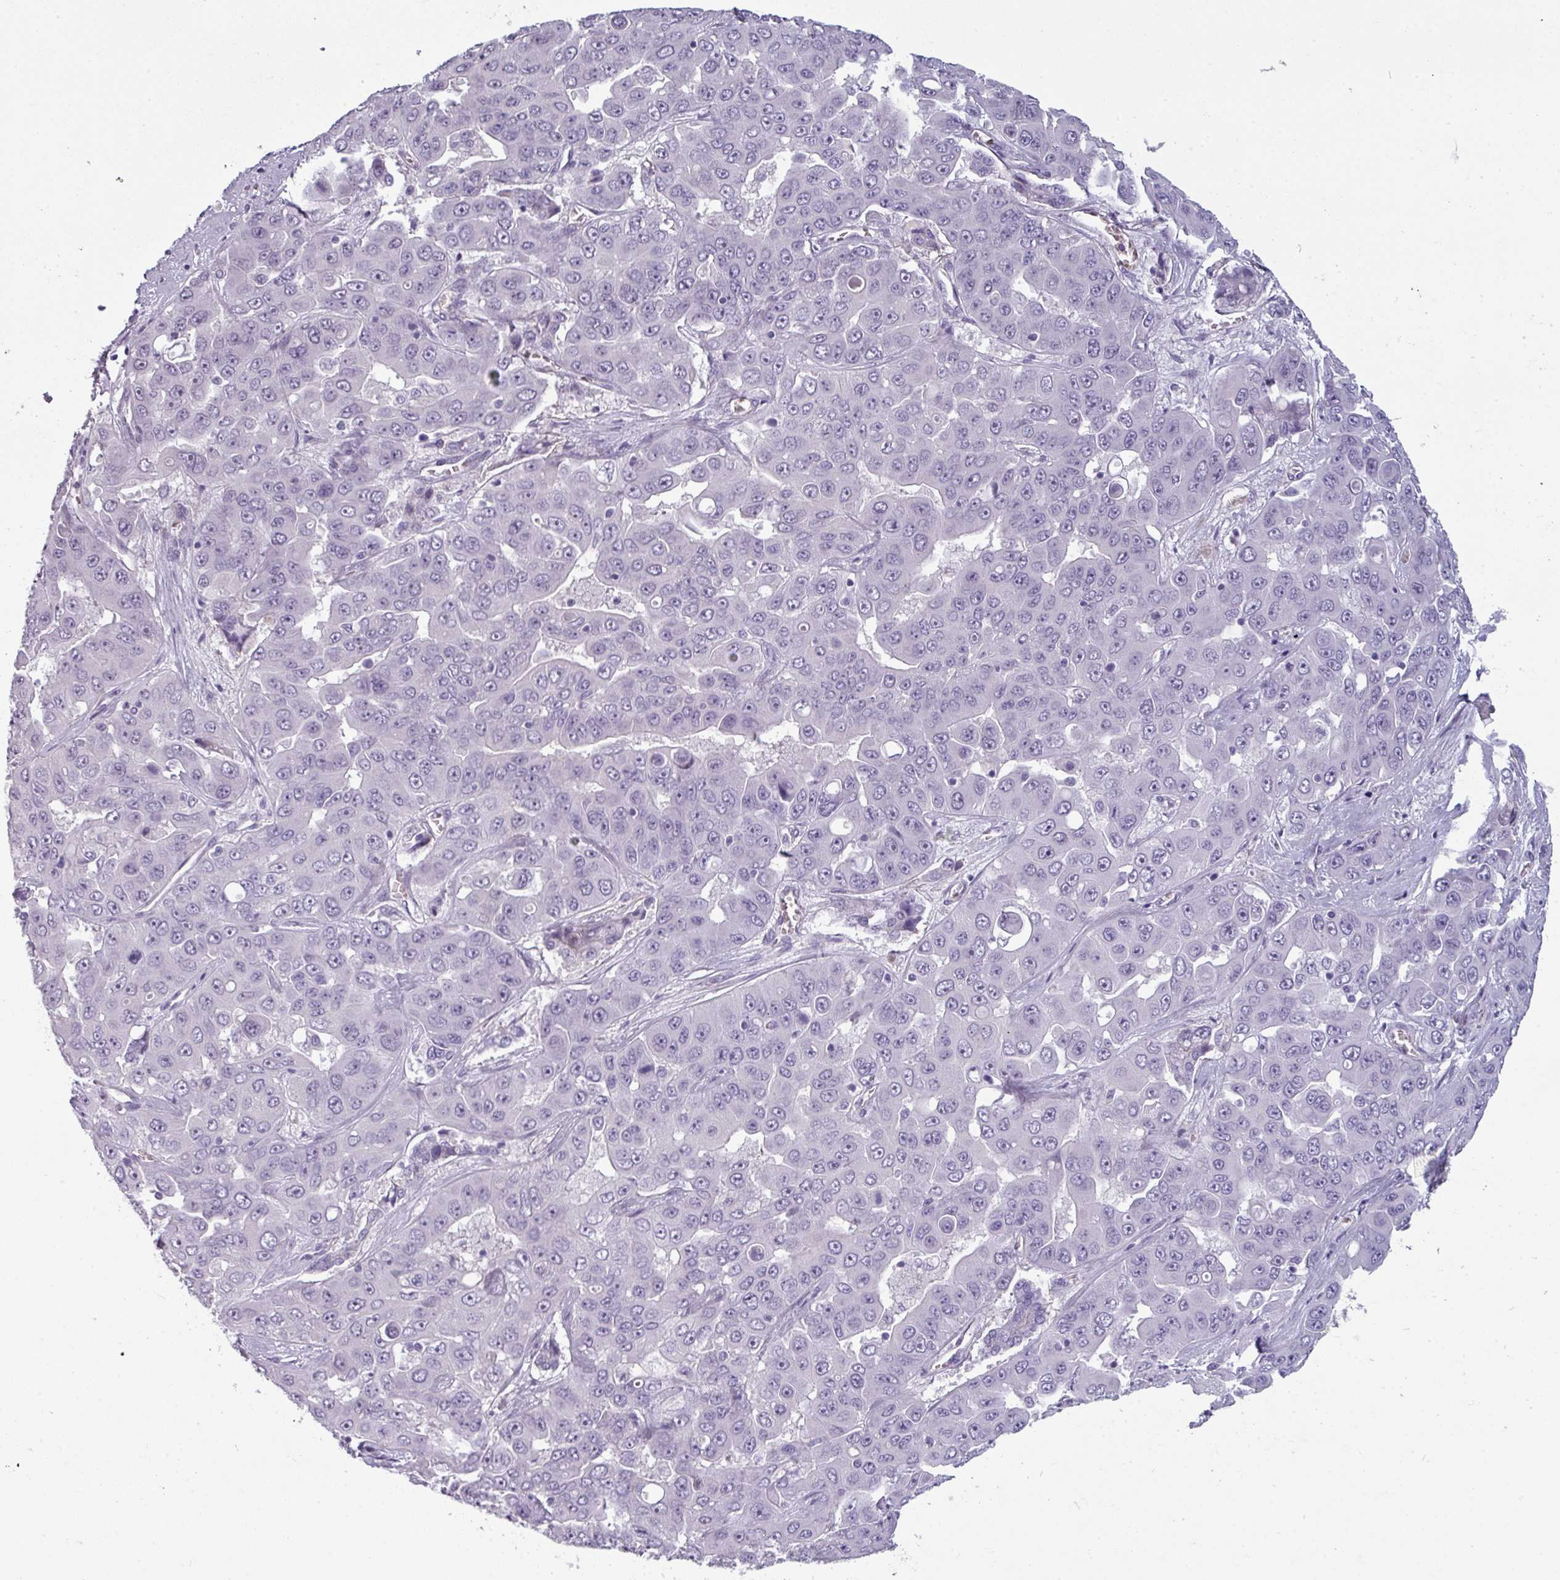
{"staining": {"intensity": "negative", "quantity": "none", "location": "none"}, "tissue": "liver cancer", "cell_type": "Tumor cells", "image_type": "cancer", "snomed": [{"axis": "morphology", "description": "Cholangiocarcinoma"}, {"axis": "topography", "description": "Liver"}], "caption": "This is an immunohistochemistry (IHC) histopathology image of cholangiocarcinoma (liver). There is no staining in tumor cells.", "gene": "AREL1", "patient": {"sex": "female", "age": 52}}